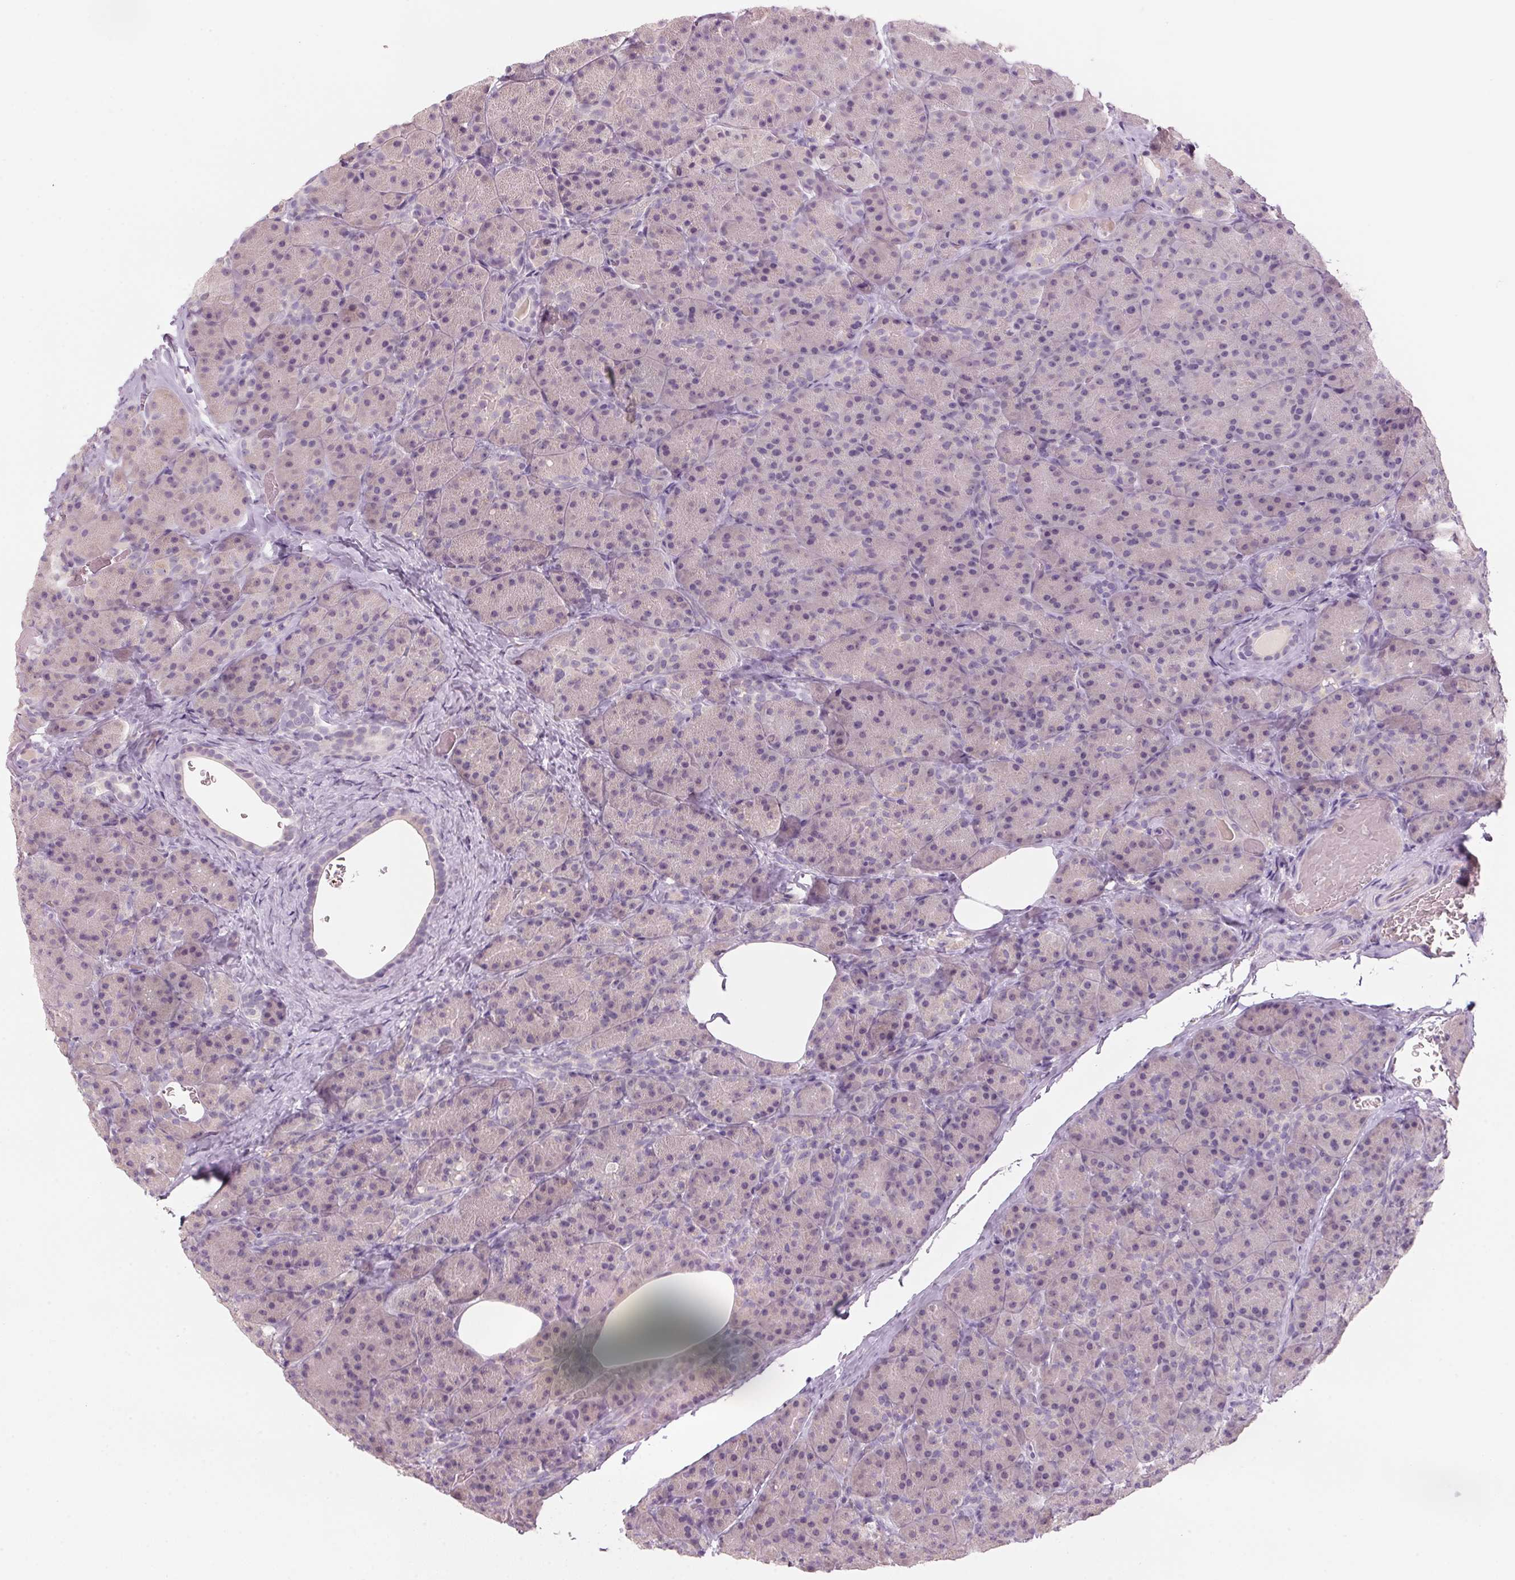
{"staining": {"intensity": "weak", "quantity": "25%-75%", "location": "cytoplasmic/membranous"}, "tissue": "pancreas", "cell_type": "Exocrine glandular cells", "image_type": "normal", "snomed": [{"axis": "morphology", "description": "Normal tissue, NOS"}, {"axis": "topography", "description": "Pancreas"}], "caption": "Protein staining of benign pancreas reveals weak cytoplasmic/membranous expression in about 25%-75% of exocrine glandular cells.", "gene": "ADAM20", "patient": {"sex": "male", "age": 57}}